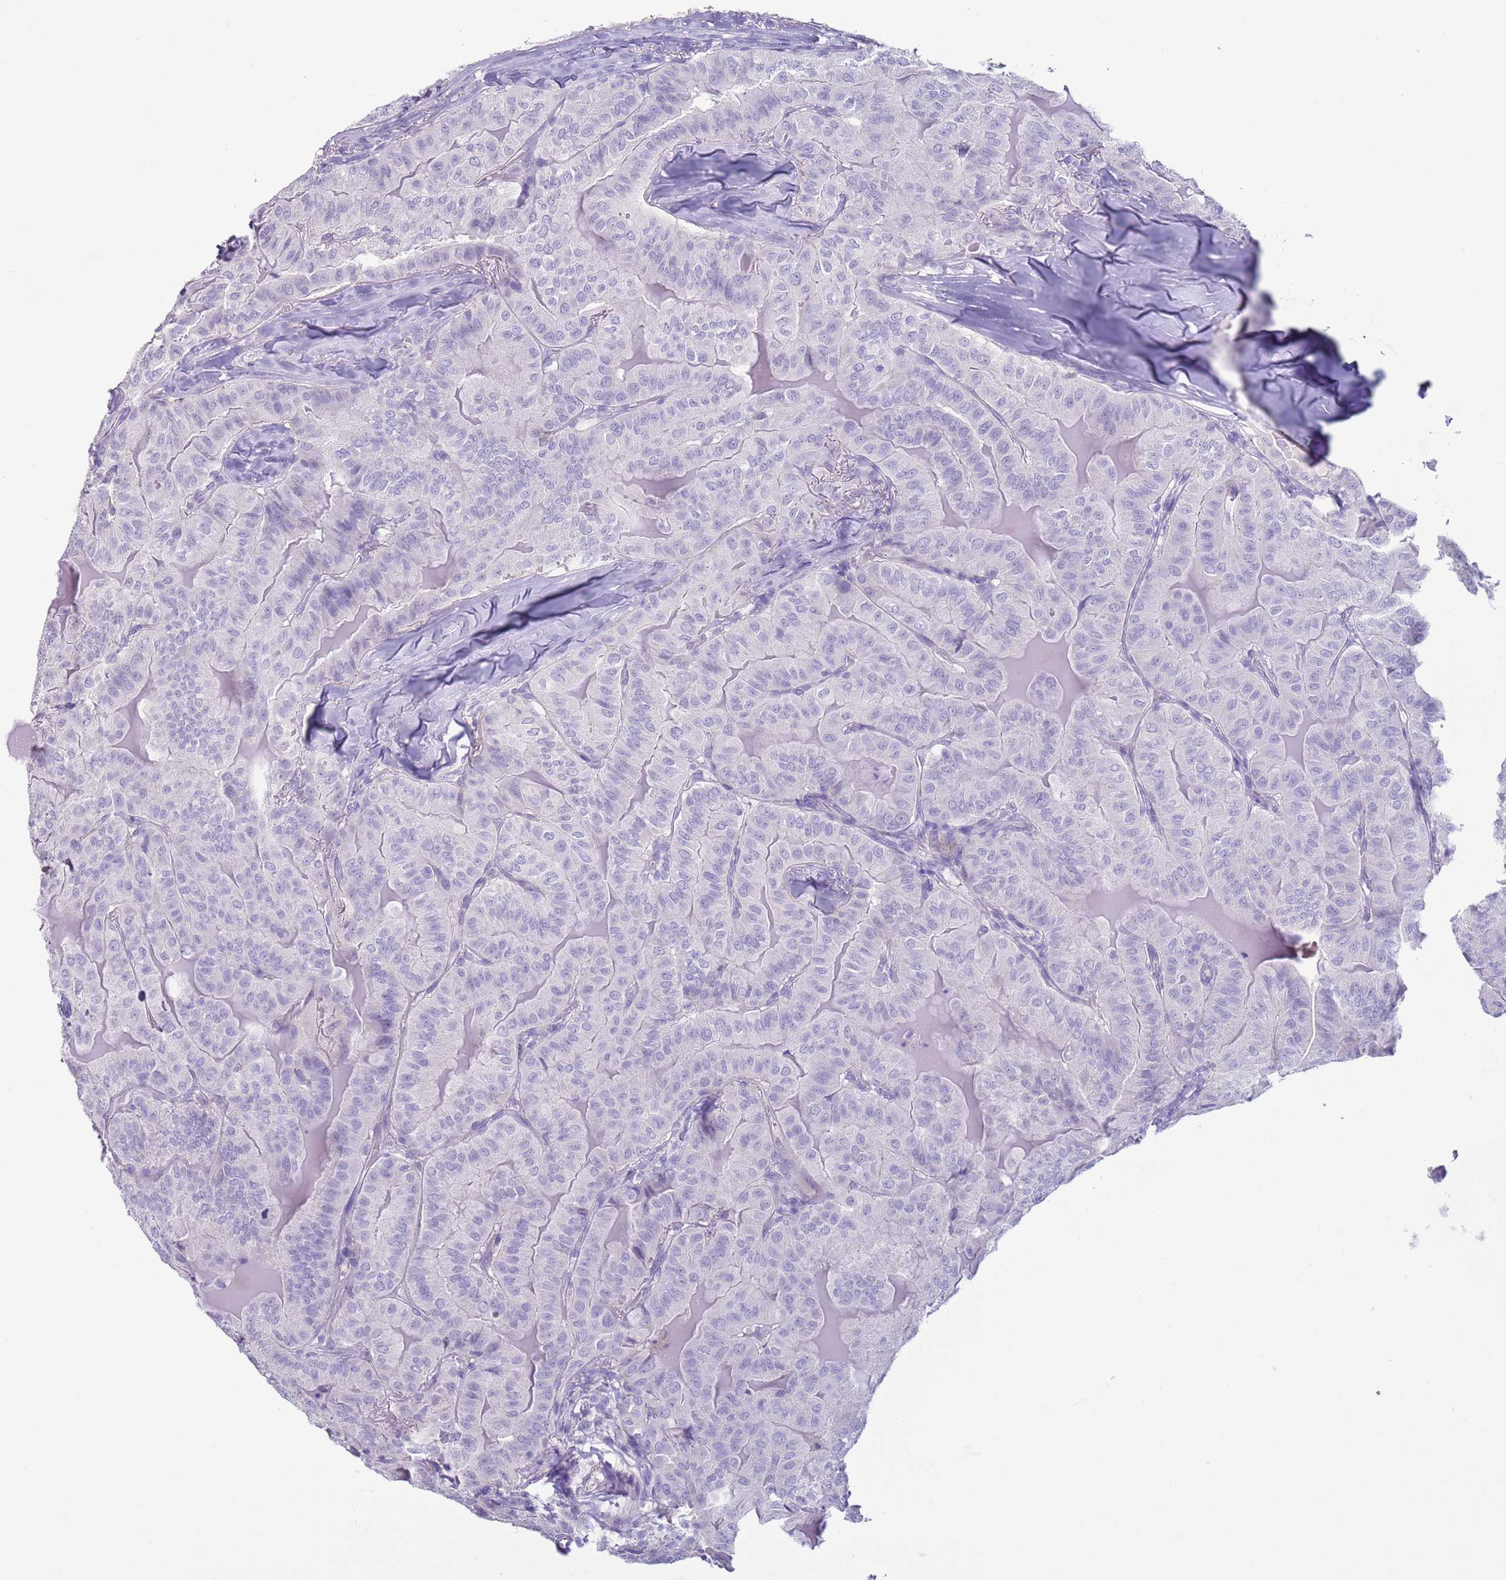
{"staining": {"intensity": "negative", "quantity": "none", "location": "none"}, "tissue": "thyroid cancer", "cell_type": "Tumor cells", "image_type": "cancer", "snomed": [{"axis": "morphology", "description": "Papillary adenocarcinoma, NOS"}, {"axis": "topography", "description": "Thyroid gland"}], "caption": "Micrograph shows no protein positivity in tumor cells of thyroid papillary adenocarcinoma tissue.", "gene": "NPAP1", "patient": {"sex": "female", "age": 68}}